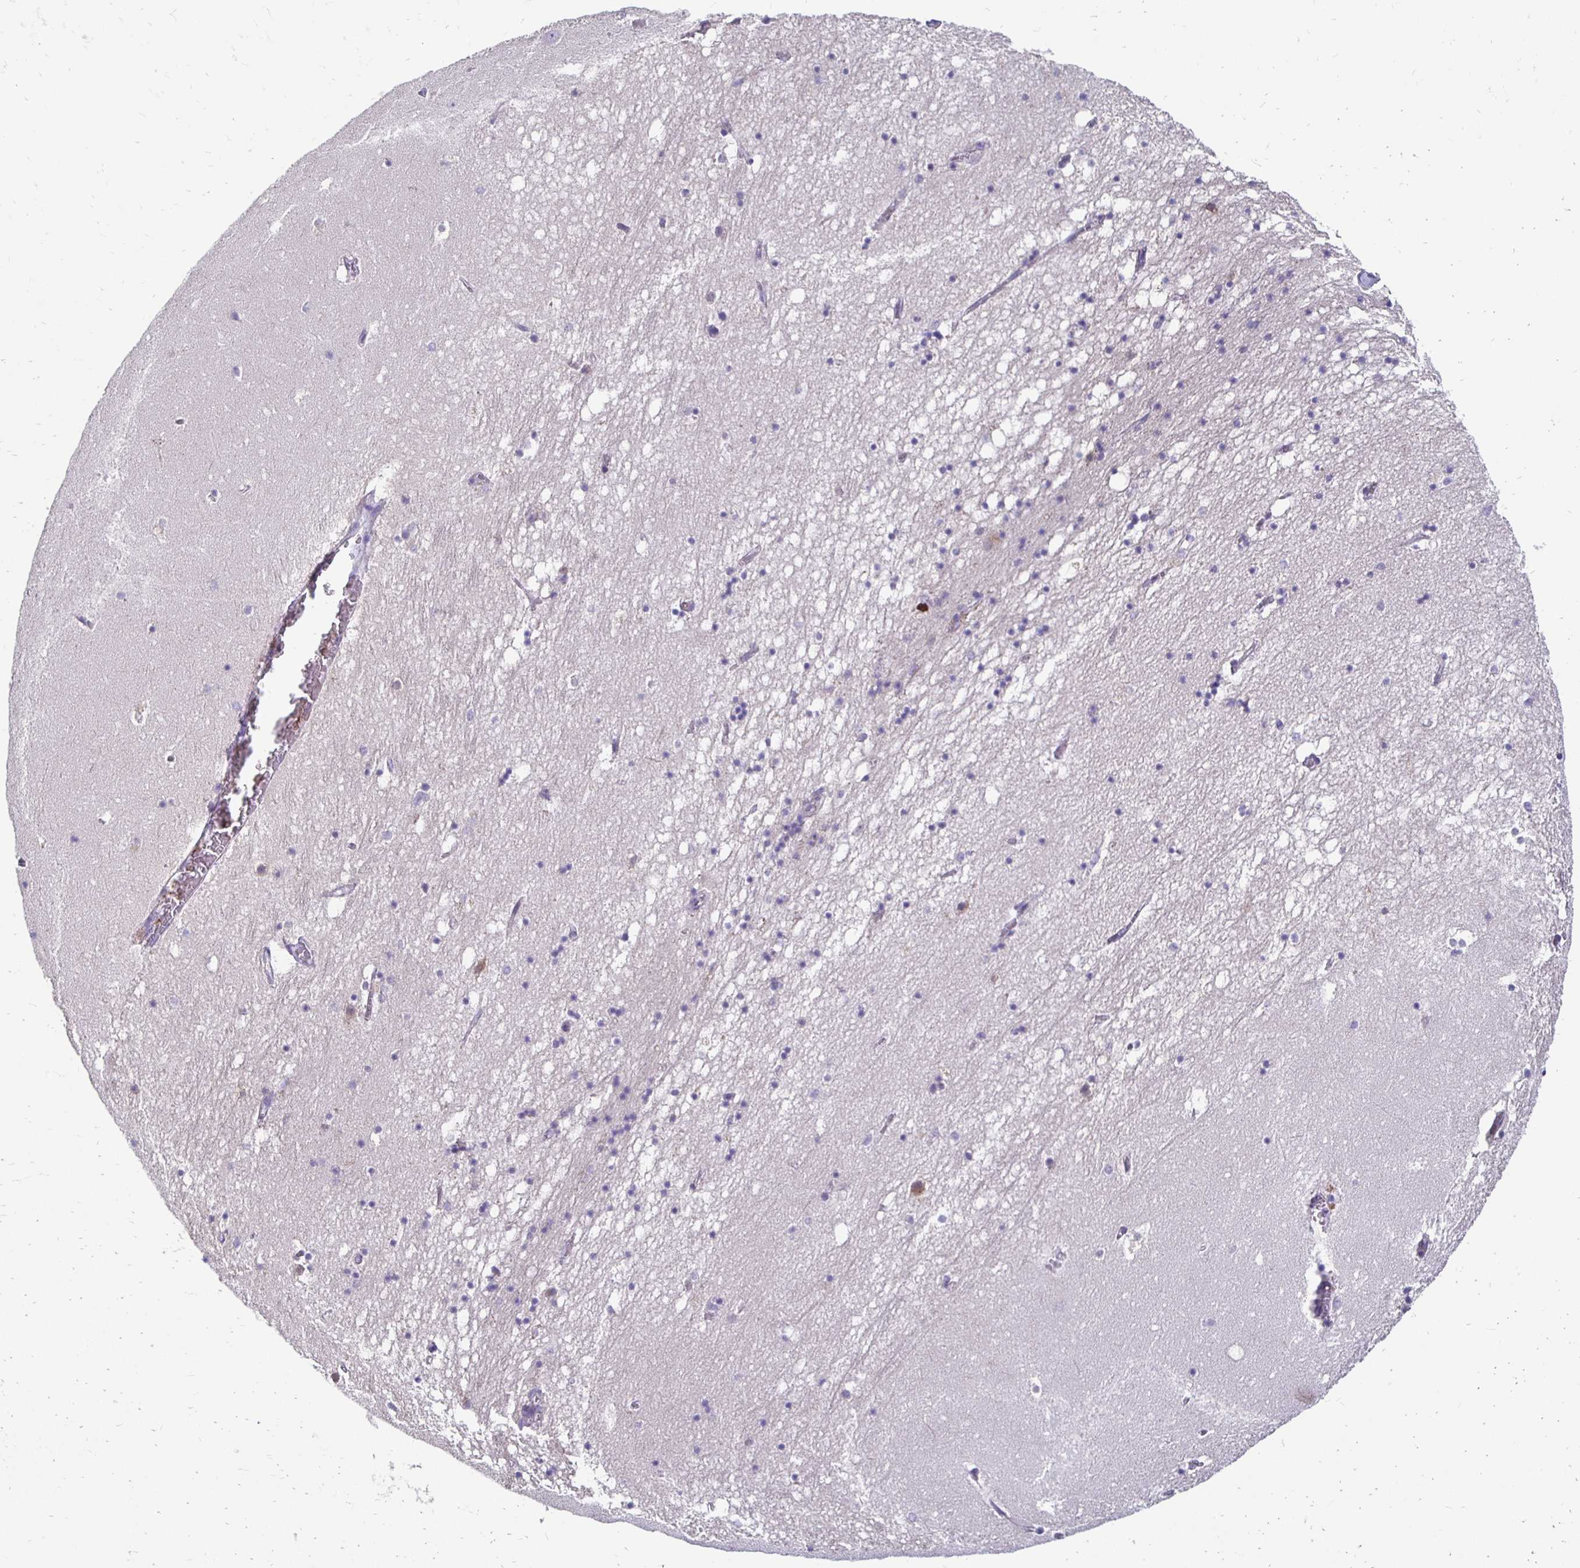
{"staining": {"intensity": "negative", "quantity": "none", "location": "none"}, "tissue": "hippocampus", "cell_type": "Glial cells", "image_type": "normal", "snomed": [{"axis": "morphology", "description": "Normal tissue, NOS"}, {"axis": "topography", "description": "Hippocampus"}], "caption": "DAB immunohistochemical staining of unremarkable hippocampus demonstrates no significant staining in glial cells. (Brightfield microscopy of DAB (3,3'-diaminobenzidine) IHC at high magnification).", "gene": "AKAP6", "patient": {"sex": "male", "age": 58}}